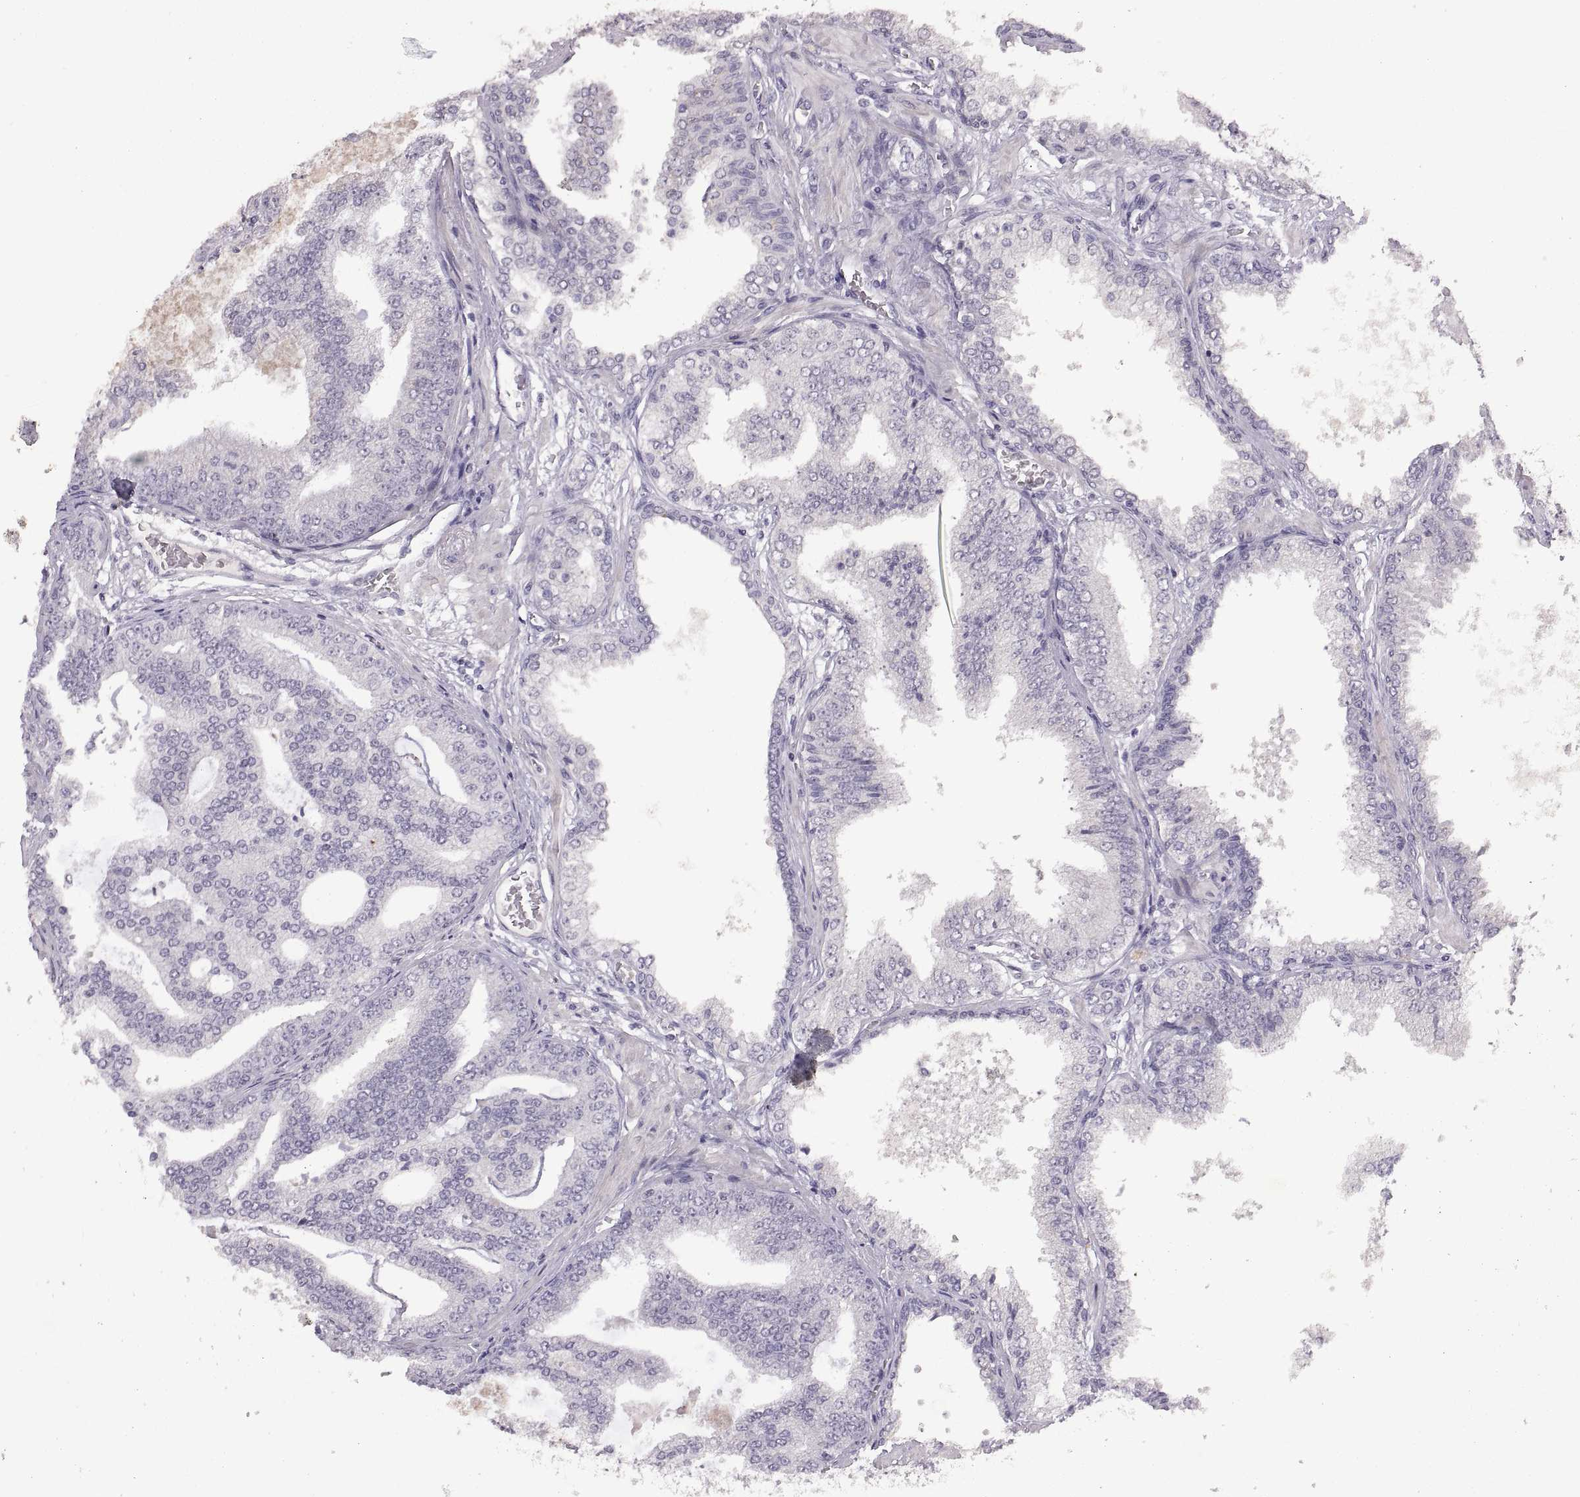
{"staining": {"intensity": "negative", "quantity": "none", "location": "none"}, "tissue": "prostate cancer", "cell_type": "Tumor cells", "image_type": "cancer", "snomed": [{"axis": "morphology", "description": "Adenocarcinoma, NOS"}, {"axis": "topography", "description": "Prostate"}], "caption": "There is no significant staining in tumor cells of prostate cancer (adenocarcinoma). The staining is performed using DAB (3,3'-diaminobenzidine) brown chromogen with nuclei counter-stained in using hematoxylin.", "gene": "NEK2", "patient": {"sex": "male", "age": 64}}